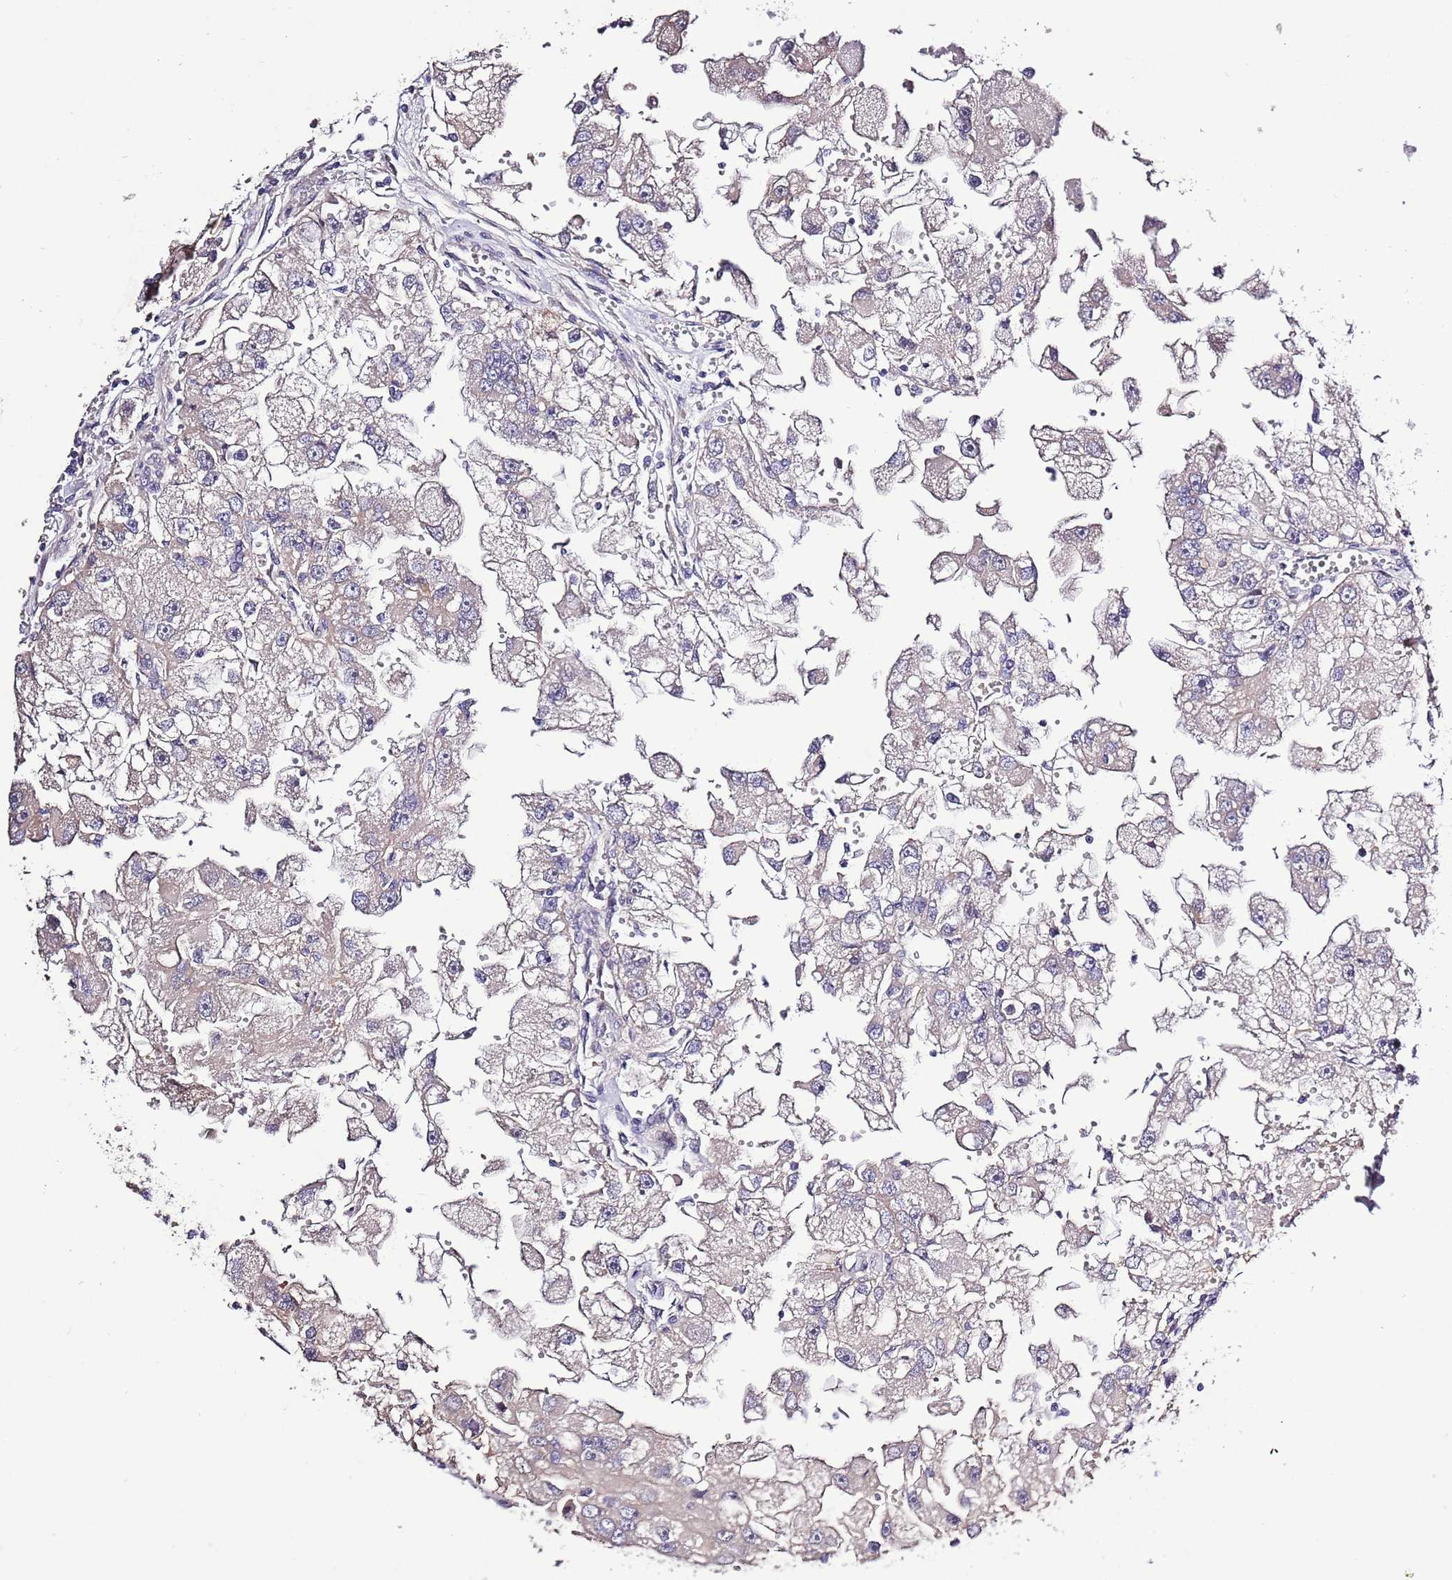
{"staining": {"intensity": "negative", "quantity": "none", "location": "none"}, "tissue": "renal cancer", "cell_type": "Tumor cells", "image_type": "cancer", "snomed": [{"axis": "morphology", "description": "Adenocarcinoma, NOS"}, {"axis": "topography", "description": "Kidney"}], "caption": "Tumor cells are negative for protein expression in human renal cancer. The staining was performed using DAB to visualize the protein expression in brown, while the nuclei were stained in blue with hematoxylin (Magnification: 20x).", "gene": "LIPJ", "patient": {"sex": "male", "age": 63}}